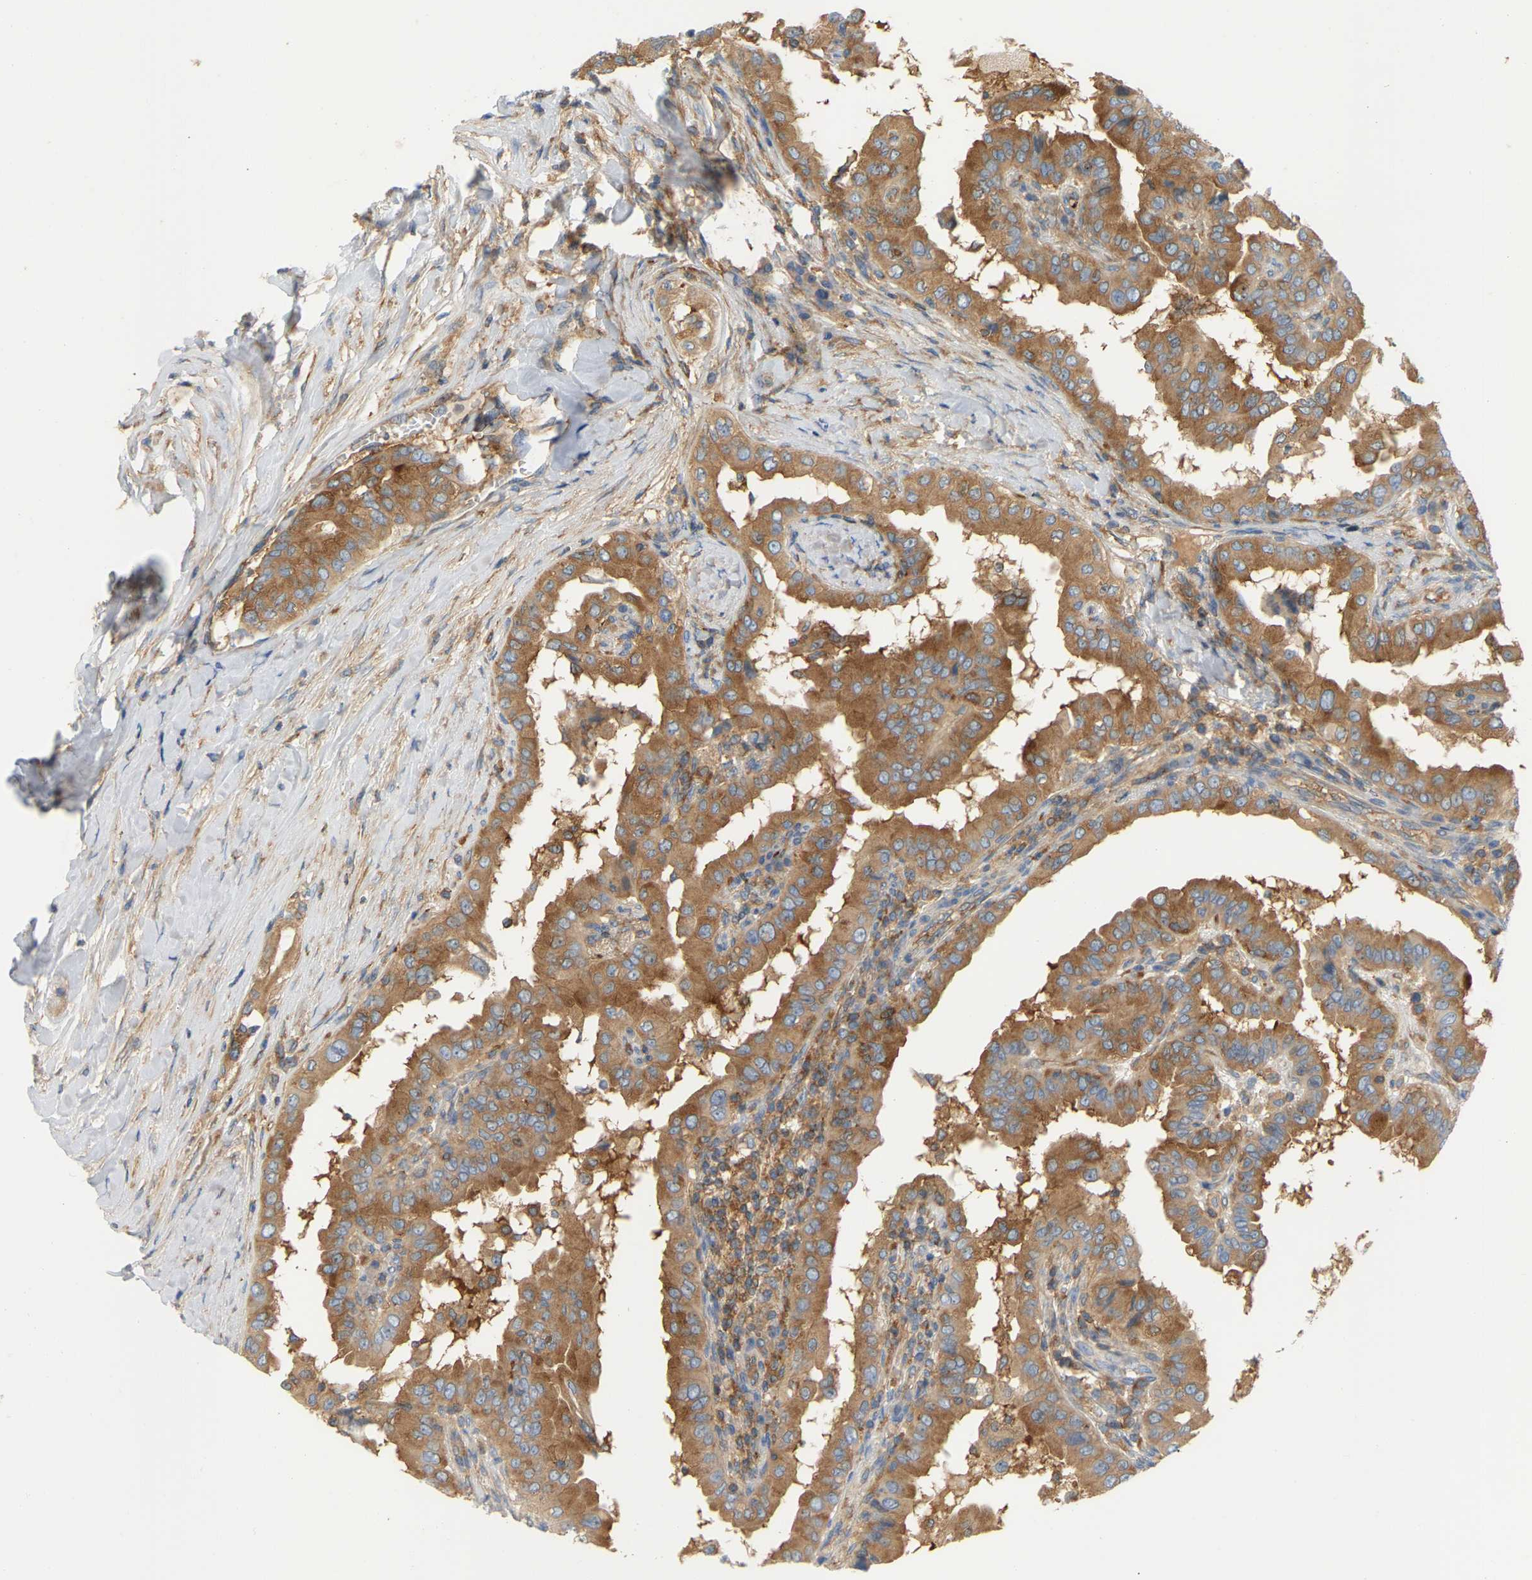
{"staining": {"intensity": "moderate", "quantity": ">75%", "location": "cytoplasmic/membranous"}, "tissue": "thyroid cancer", "cell_type": "Tumor cells", "image_type": "cancer", "snomed": [{"axis": "morphology", "description": "Papillary adenocarcinoma, NOS"}, {"axis": "topography", "description": "Thyroid gland"}], "caption": "Tumor cells reveal medium levels of moderate cytoplasmic/membranous expression in approximately >75% of cells in thyroid cancer.", "gene": "AKAP13", "patient": {"sex": "male", "age": 33}}